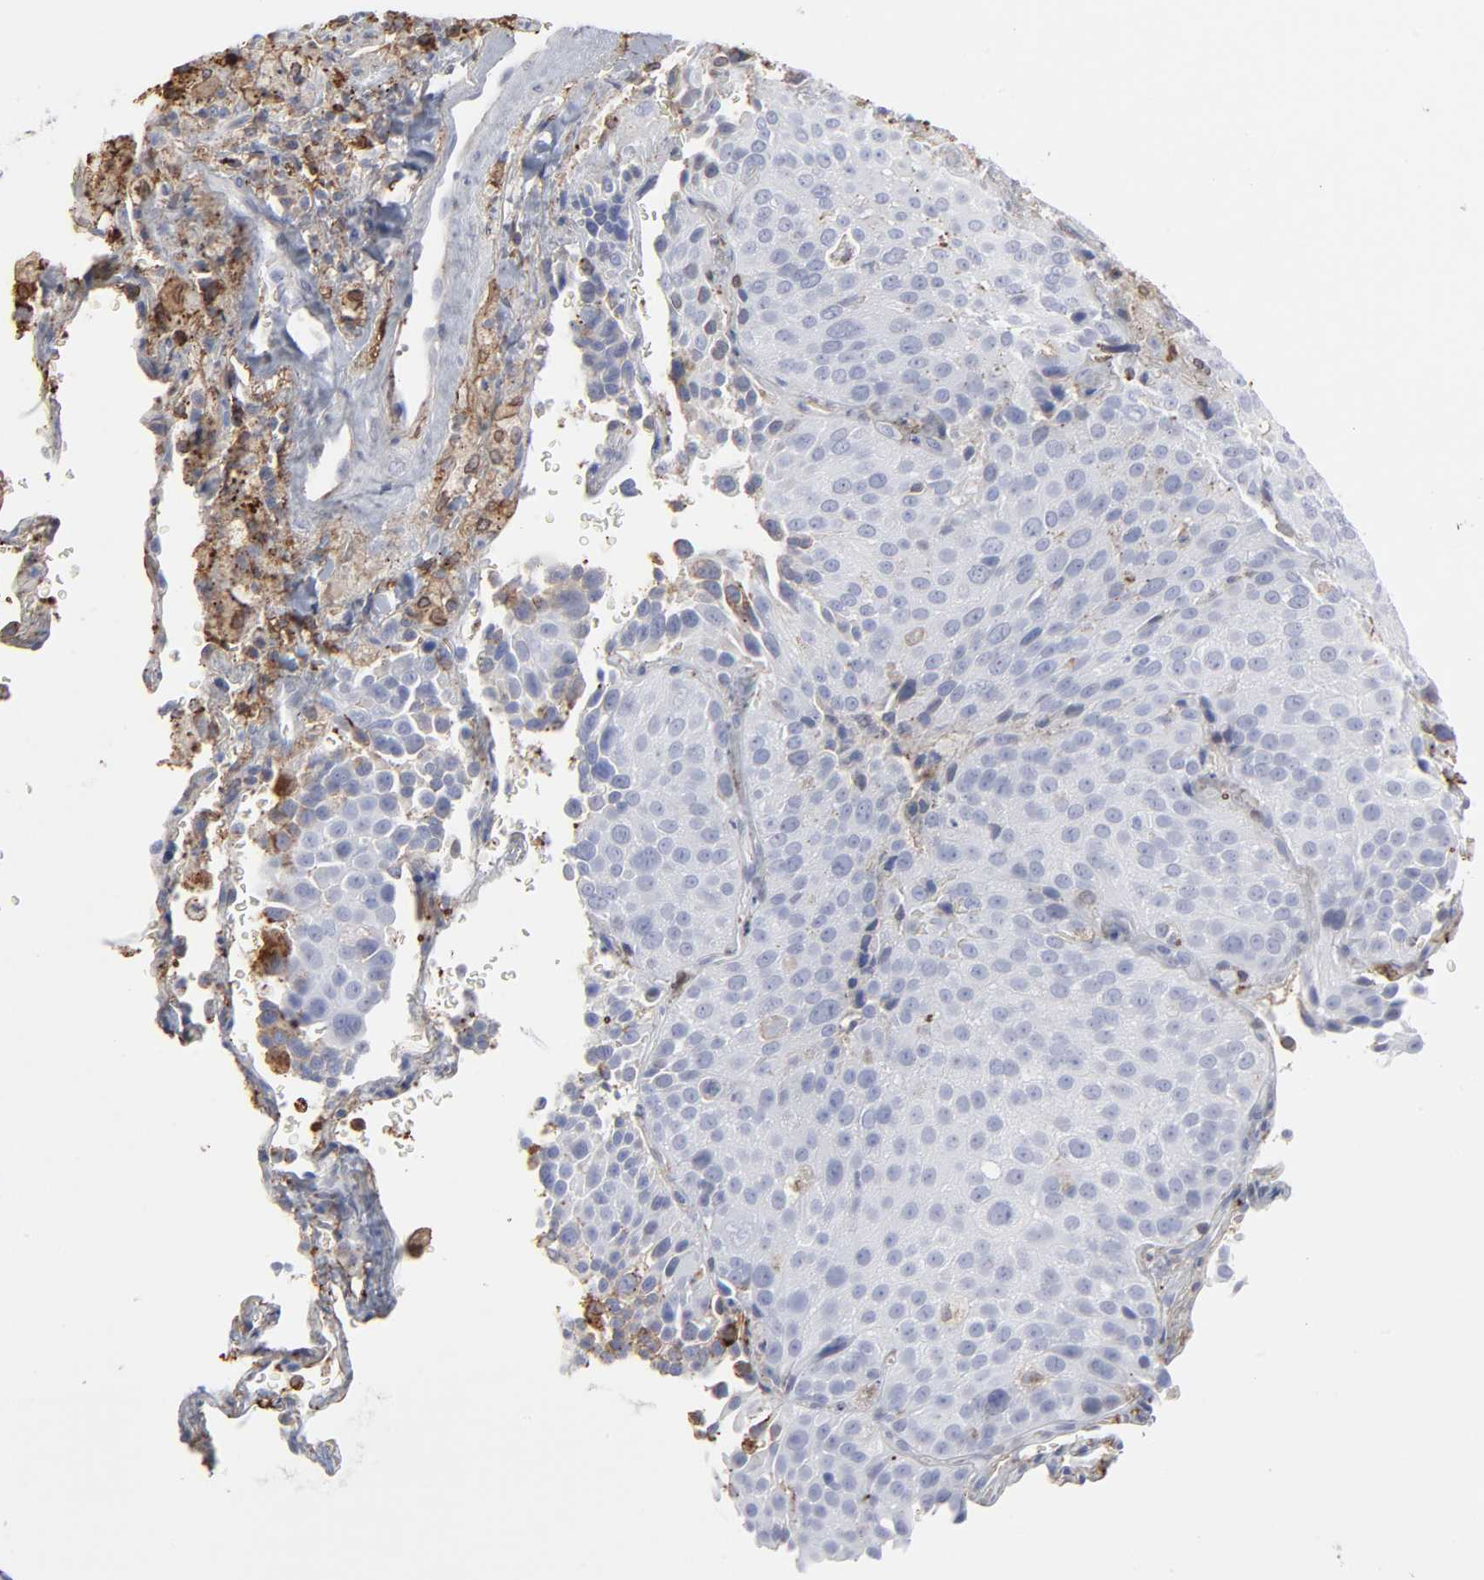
{"staining": {"intensity": "weak", "quantity": "<25%", "location": "cytoplasmic/membranous,nuclear"}, "tissue": "lung cancer", "cell_type": "Tumor cells", "image_type": "cancer", "snomed": [{"axis": "morphology", "description": "Squamous cell carcinoma, NOS"}, {"axis": "topography", "description": "Lung"}], "caption": "This is an IHC image of lung squamous cell carcinoma. There is no expression in tumor cells.", "gene": "ANXA5", "patient": {"sex": "male", "age": 54}}